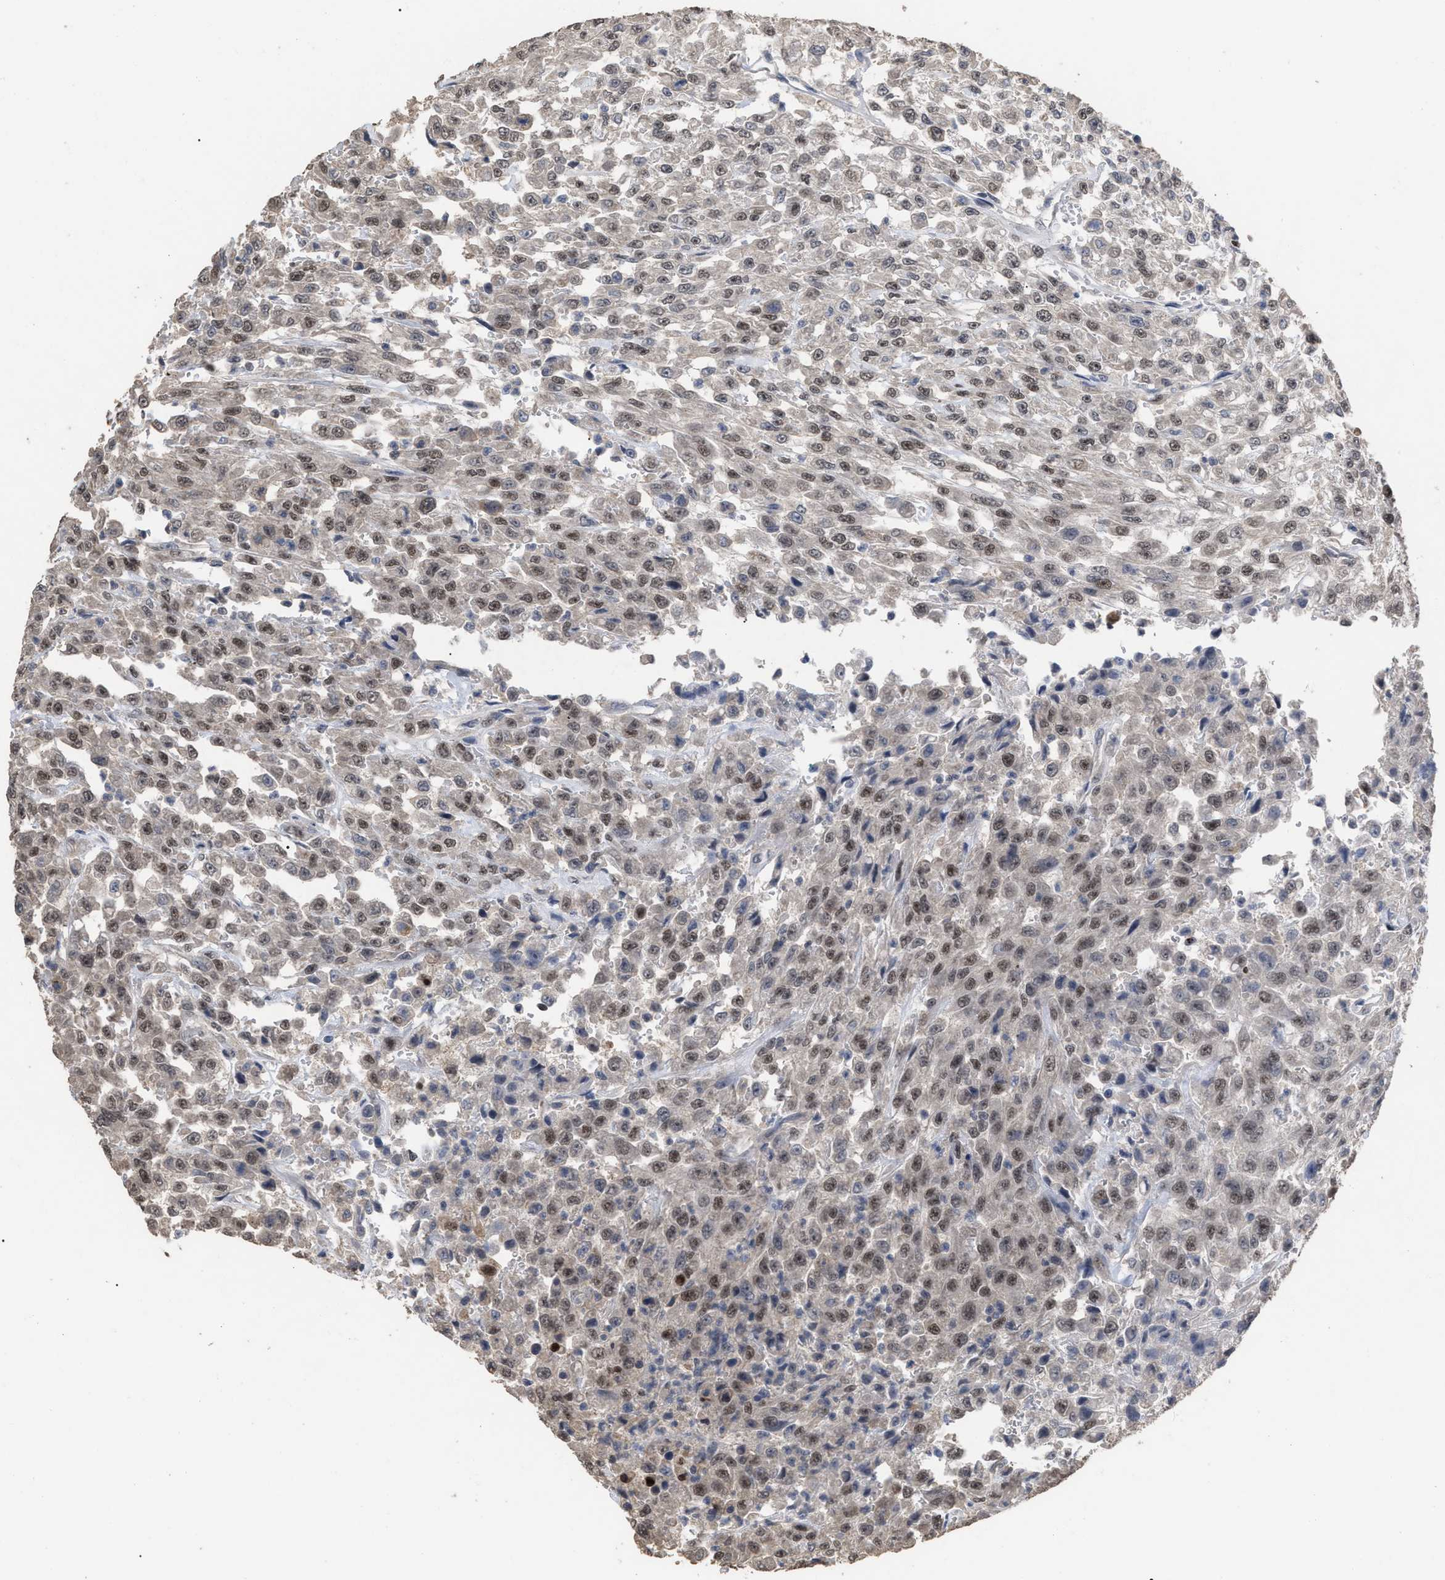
{"staining": {"intensity": "moderate", "quantity": ">75%", "location": "nuclear"}, "tissue": "urothelial cancer", "cell_type": "Tumor cells", "image_type": "cancer", "snomed": [{"axis": "morphology", "description": "Urothelial carcinoma, High grade"}, {"axis": "topography", "description": "Urinary bladder"}], "caption": "Moderate nuclear protein positivity is identified in approximately >75% of tumor cells in urothelial carcinoma (high-grade). The protein of interest is stained brown, and the nuclei are stained in blue (DAB (3,3'-diaminobenzidine) IHC with brightfield microscopy, high magnification).", "gene": "JAZF1", "patient": {"sex": "male", "age": 46}}